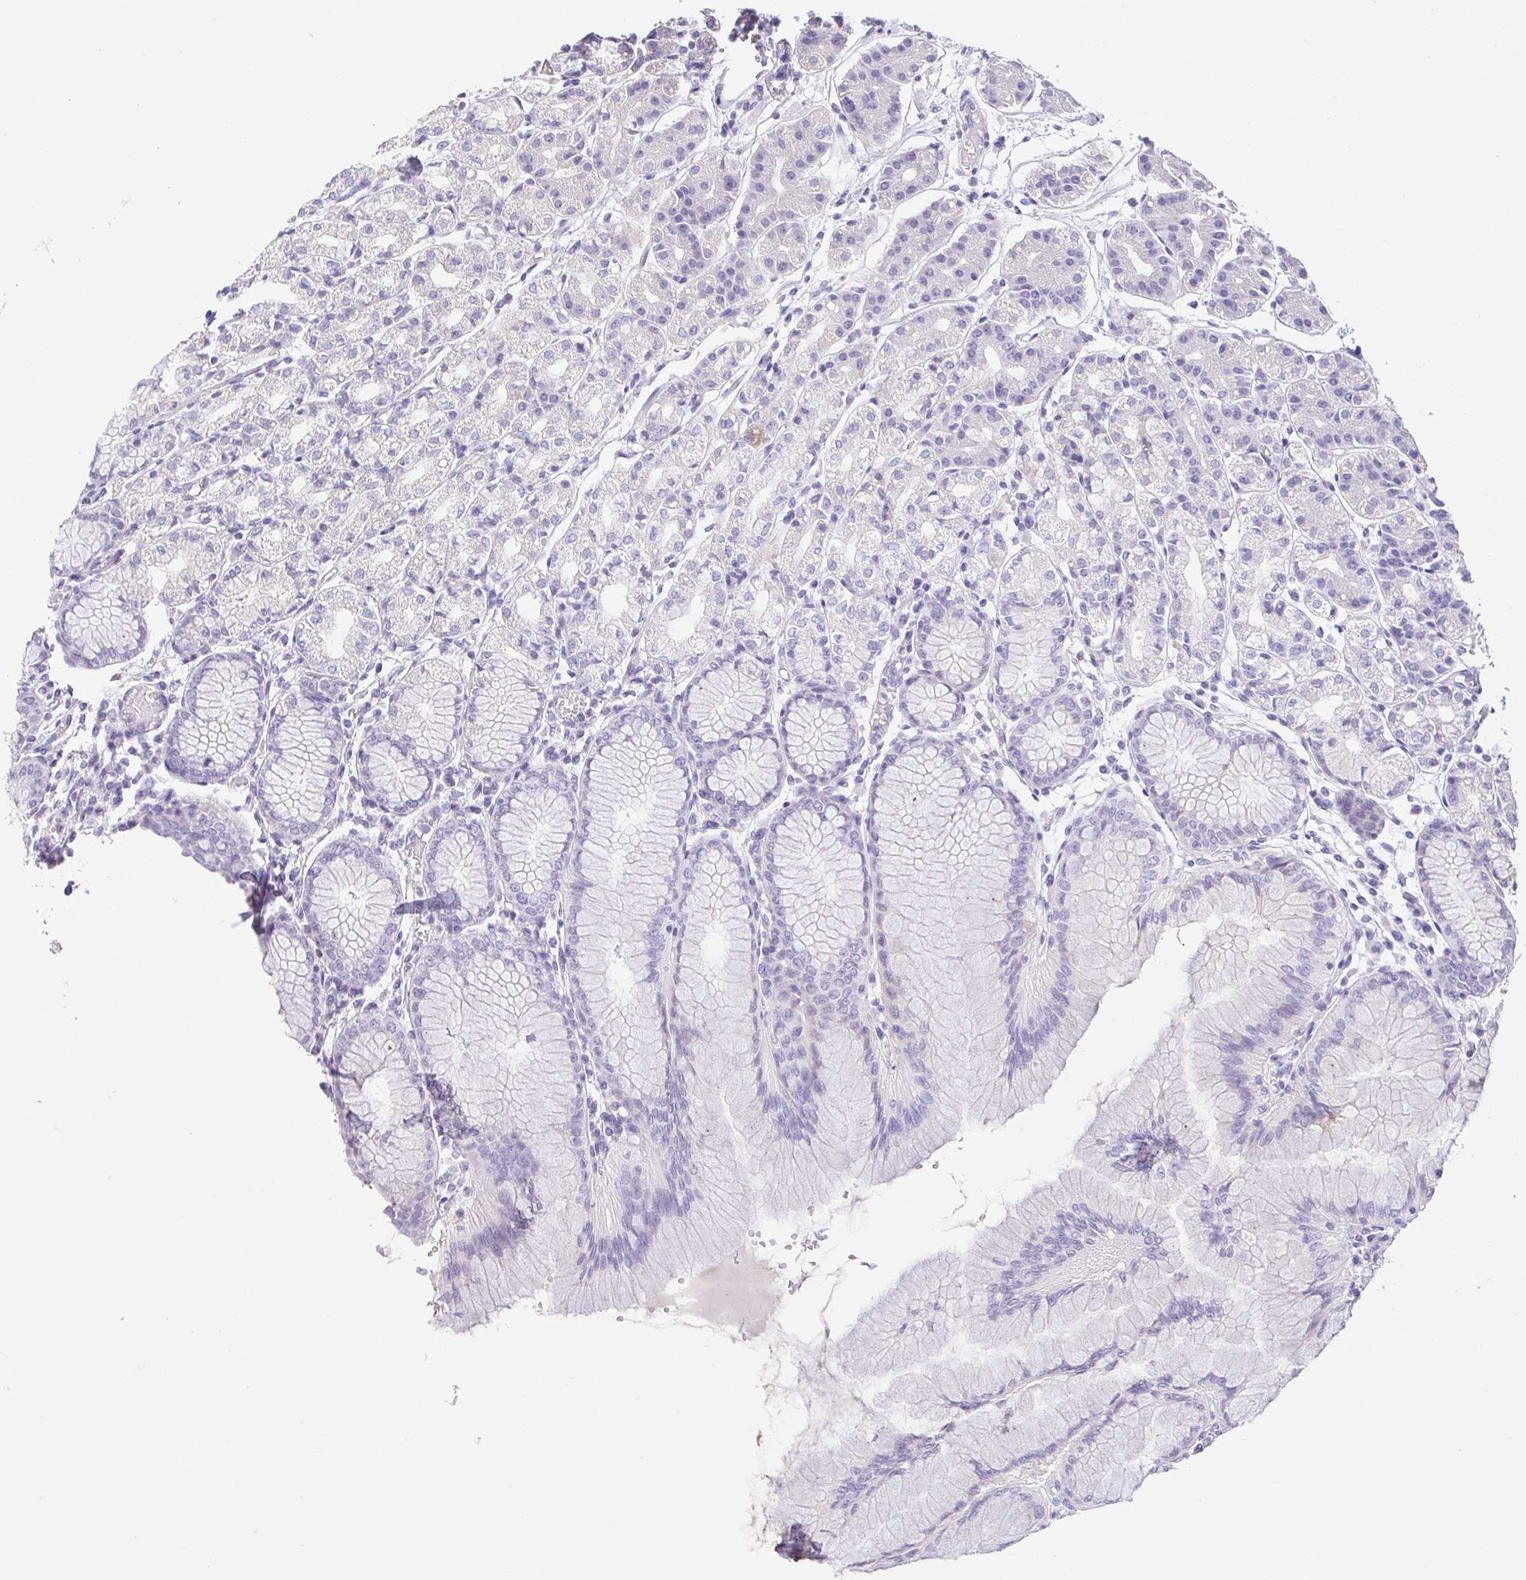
{"staining": {"intensity": "negative", "quantity": "none", "location": "none"}, "tissue": "stomach", "cell_type": "Glandular cells", "image_type": "normal", "snomed": [{"axis": "morphology", "description": "Normal tissue, NOS"}, {"axis": "topography", "description": "Stomach"}], "caption": "Human stomach stained for a protein using immunohistochemistry (IHC) demonstrates no expression in glandular cells.", "gene": "HAPLN2", "patient": {"sex": "female", "age": 57}}